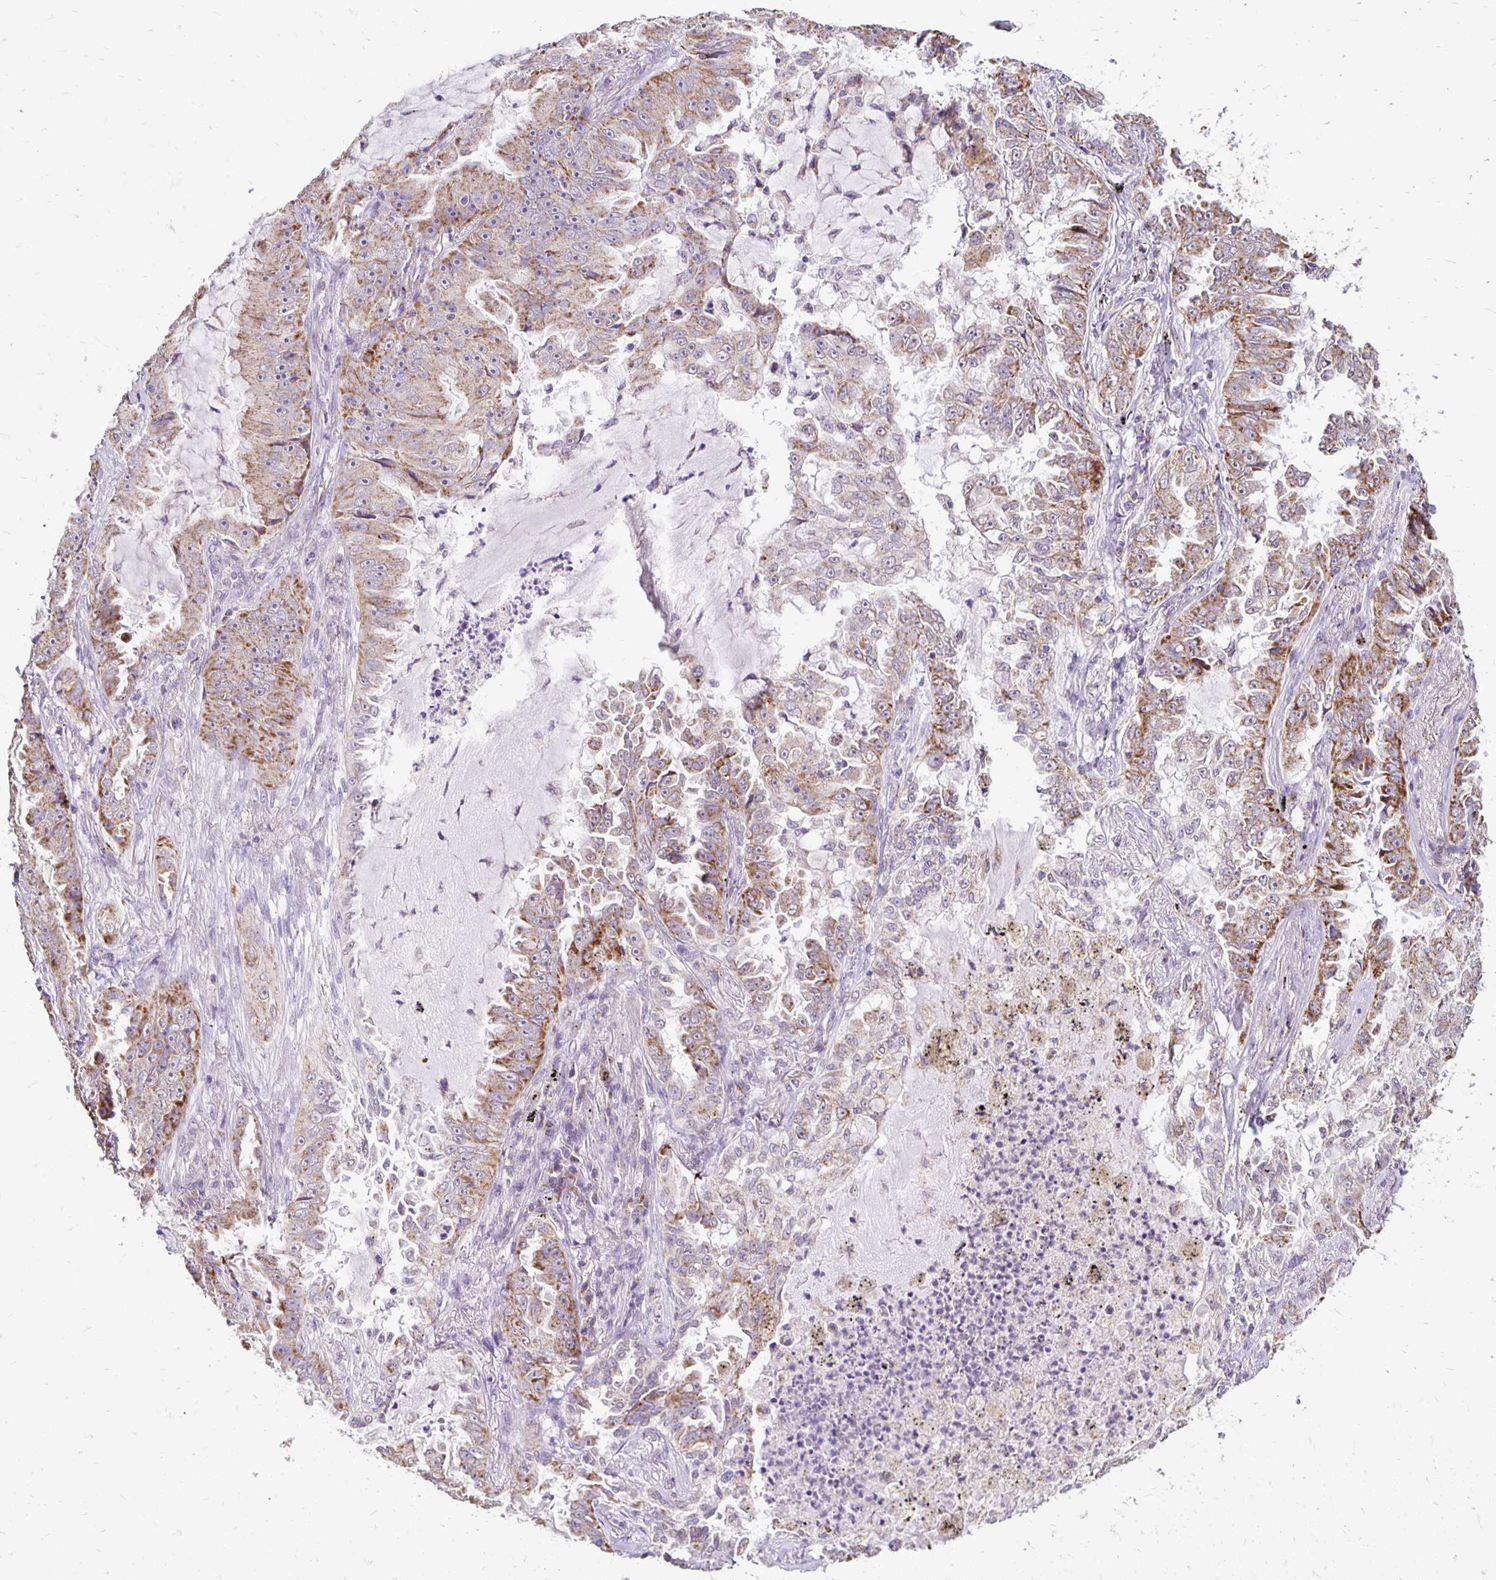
{"staining": {"intensity": "moderate", "quantity": "25%-75%", "location": "cytoplasmic/membranous"}, "tissue": "lung cancer", "cell_type": "Tumor cells", "image_type": "cancer", "snomed": [{"axis": "morphology", "description": "Adenocarcinoma, NOS"}, {"axis": "topography", "description": "Lung"}], "caption": "Protein staining by immunohistochemistry shows moderate cytoplasmic/membranous staining in about 25%-75% of tumor cells in lung cancer. (Brightfield microscopy of DAB IHC at high magnification).", "gene": "IER3", "patient": {"sex": "female", "age": 52}}